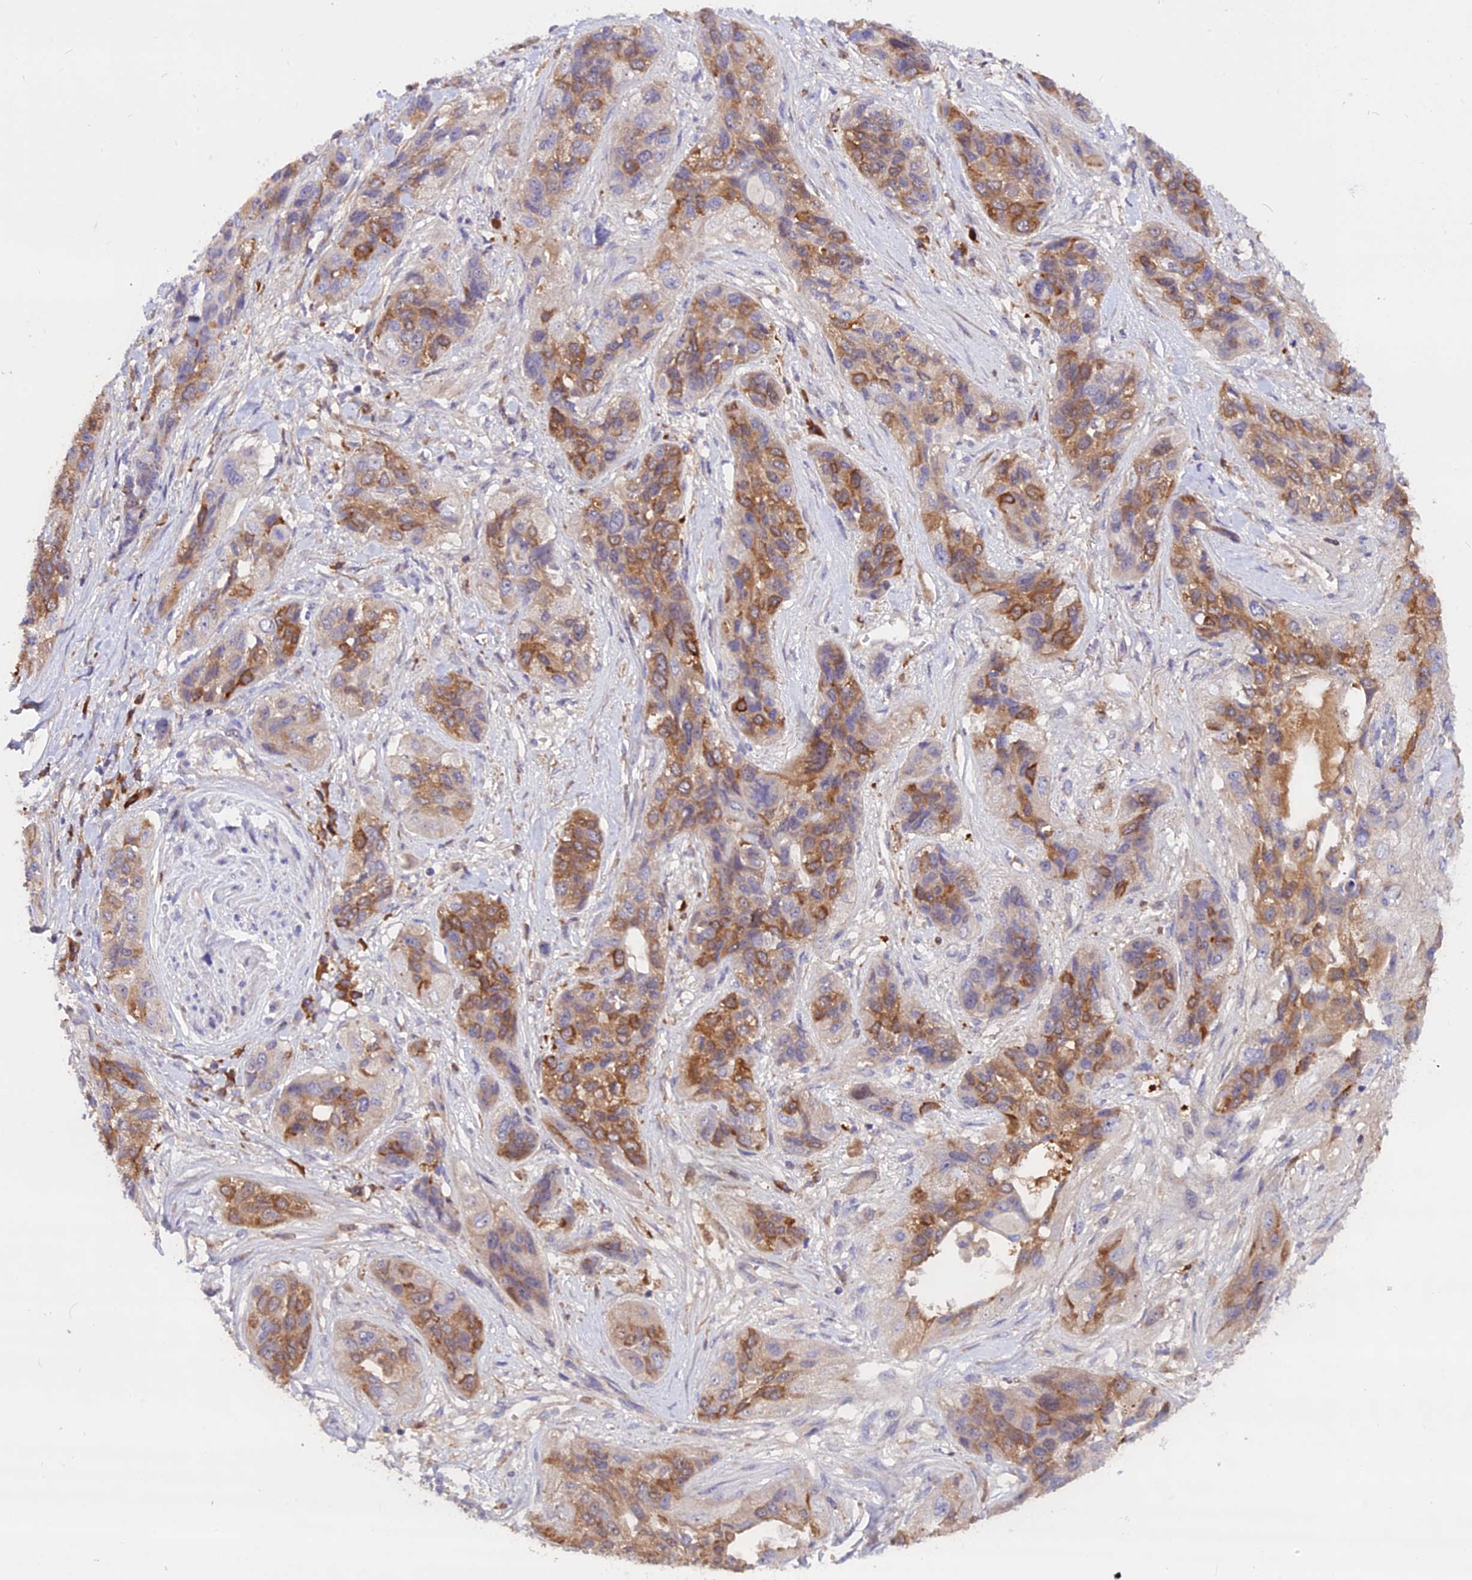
{"staining": {"intensity": "moderate", "quantity": ">75%", "location": "cytoplasmic/membranous"}, "tissue": "lung cancer", "cell_type": "Tumor cells", "image_type": "cancer", "snomed": [{"axis": "morphology", "description": "Squamous cell carcinoma, NOS"}, {"axis": "topography", "description": "Lung"}], "caption": "Immunohistochemistry photomicrograph of neoplastic tissue: human lung squamous cell carcinoma stained using immunohistochemistry (IHC) demonstrates medium levels of moderate protein expression localized specifically in the cytoplasmic/membranous of tumor cells, appearing as a cytoplasmic/membranous brown color.", "gene": "MARK4", "patient": {"sex": "female", "age": 70}}